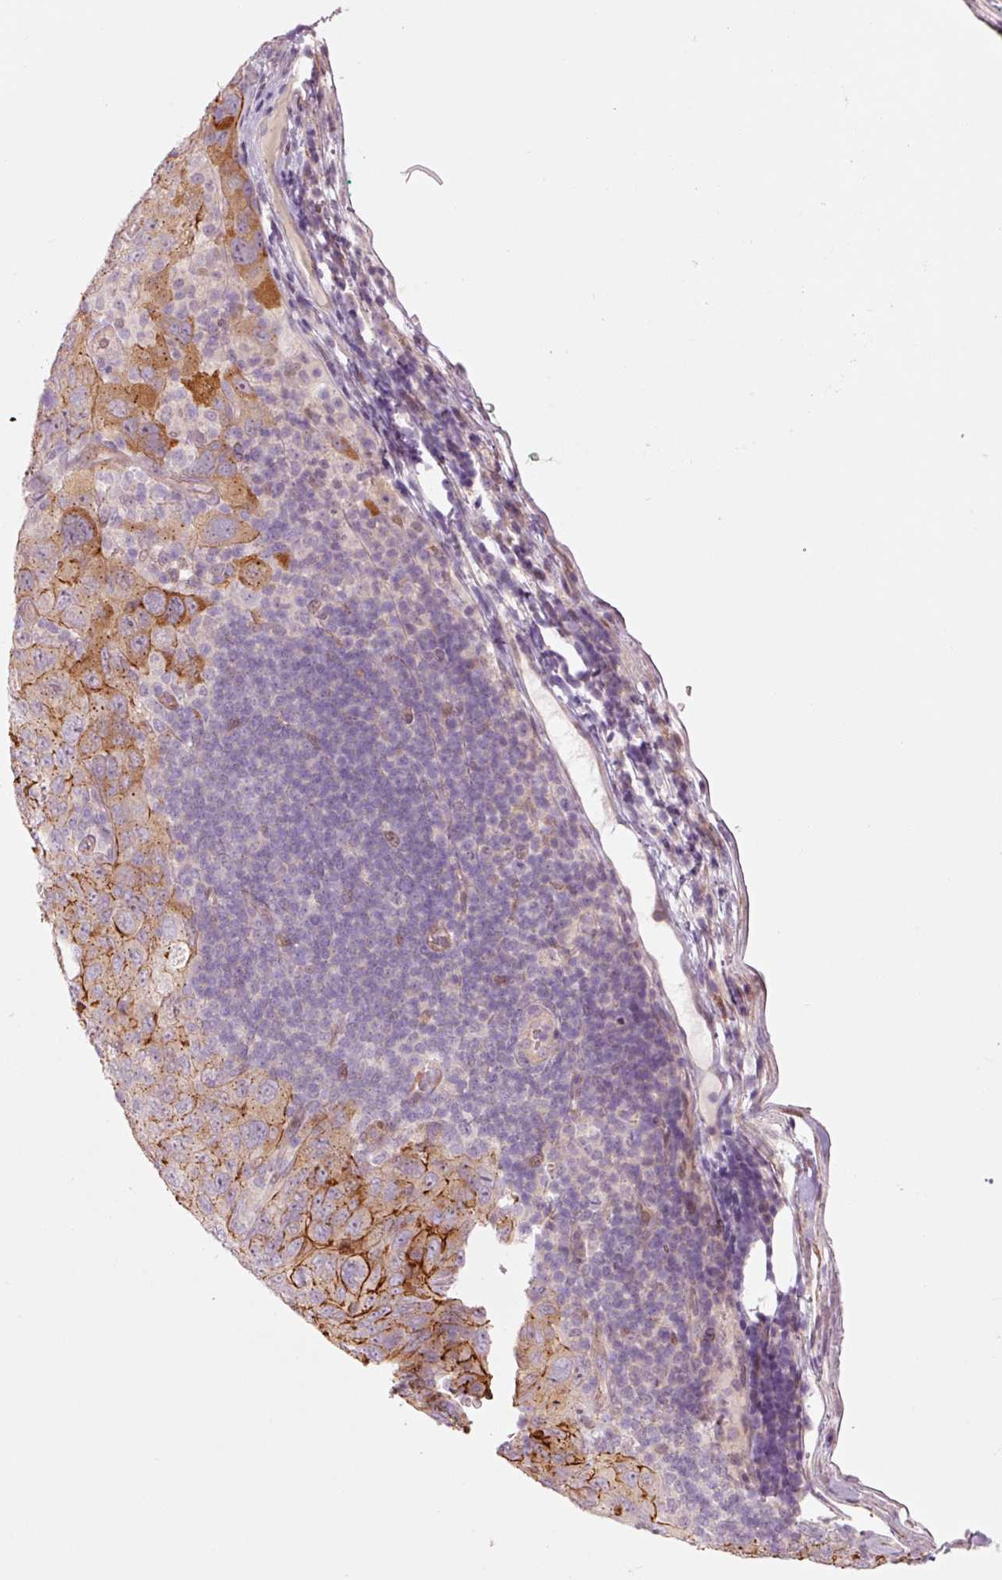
{"staining": {"intensity": "moderate", "quantity": "25%-75%", "location": "cytoplasmic/membranous"}, "tissue": "pancreatic cancer", "cell_type": "Tumor cells", "image_type": "cancer", "snomed": [{"axis": "morphology", "description": "Adenocarcinoma, NOS"}, {"axis": "topography", "description": "Pancreas"}], "caption": "IHC (DAB (3,3'-diaminobenzidine)) staining of adenocarcinoma (pancreatic) demonstrates moderate cytoplasmic/membranous protein expression in approximately 25%-75% of tumor cells. (DAB (3,3'-diaminobenzidine) = brown stain, brightfield microscopy at high magnification).", "gene": "DAPP1", "patient": {"sex": "male", "age": 68}}